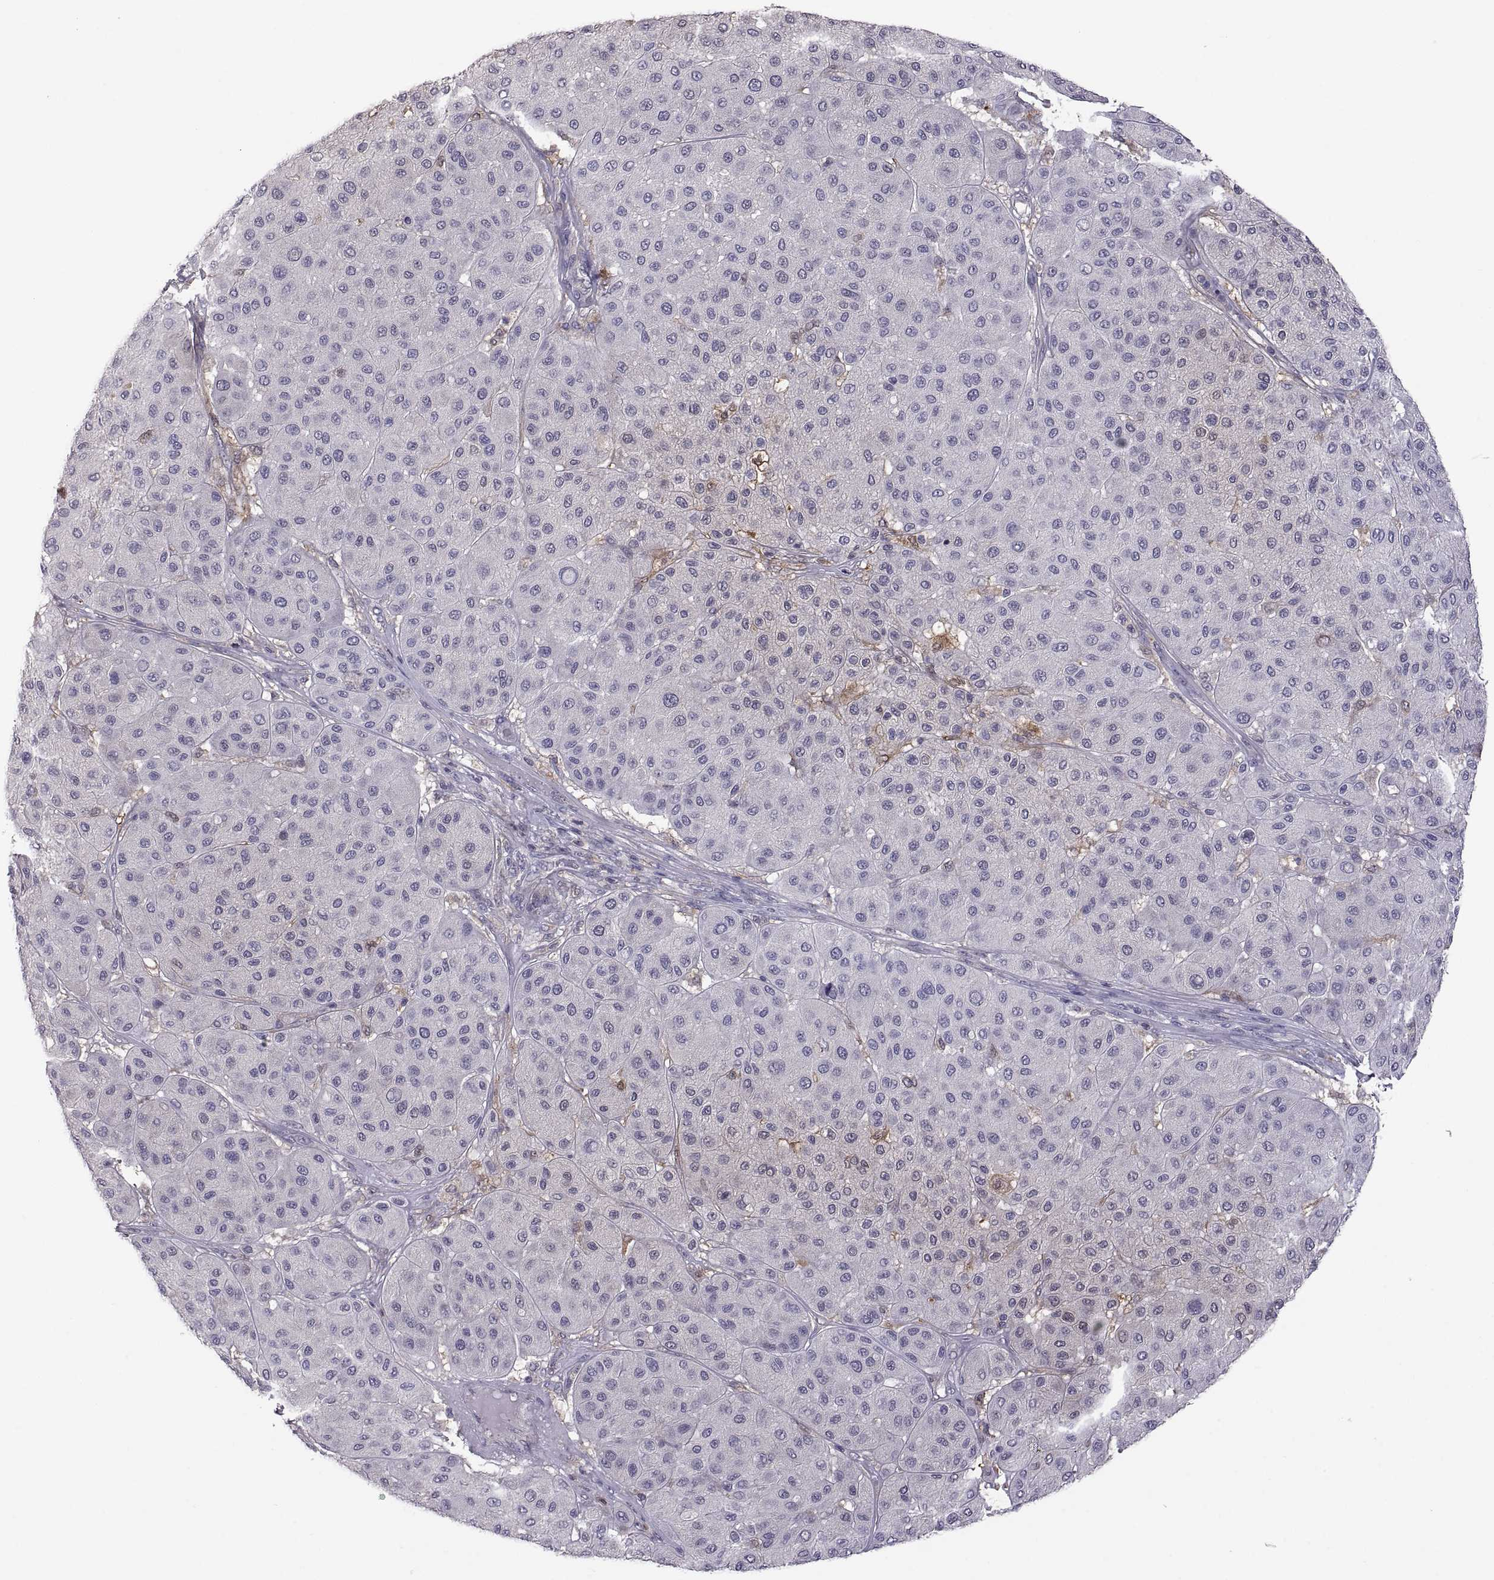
{"staining": {"intensity": "negative", "quantity": "none", "location": "none"}, "tissue": "melanoma", "cell_type": "Tumor cells", "image_type": "cancer", "snomed": [{"axis": "morphology", "description": "Malignant melanoma, Metastatic site"}, {"axis": "topography", "description": "Smooth muscle"}], "caption": "There is no significant expression in tumor cells of malignant melanoma (metastatic site). (DAB IHC visualized using brightfield microscopy, high magnification).", "gene": "FGF9", "patient": {"sex": "male", "age": 41}}